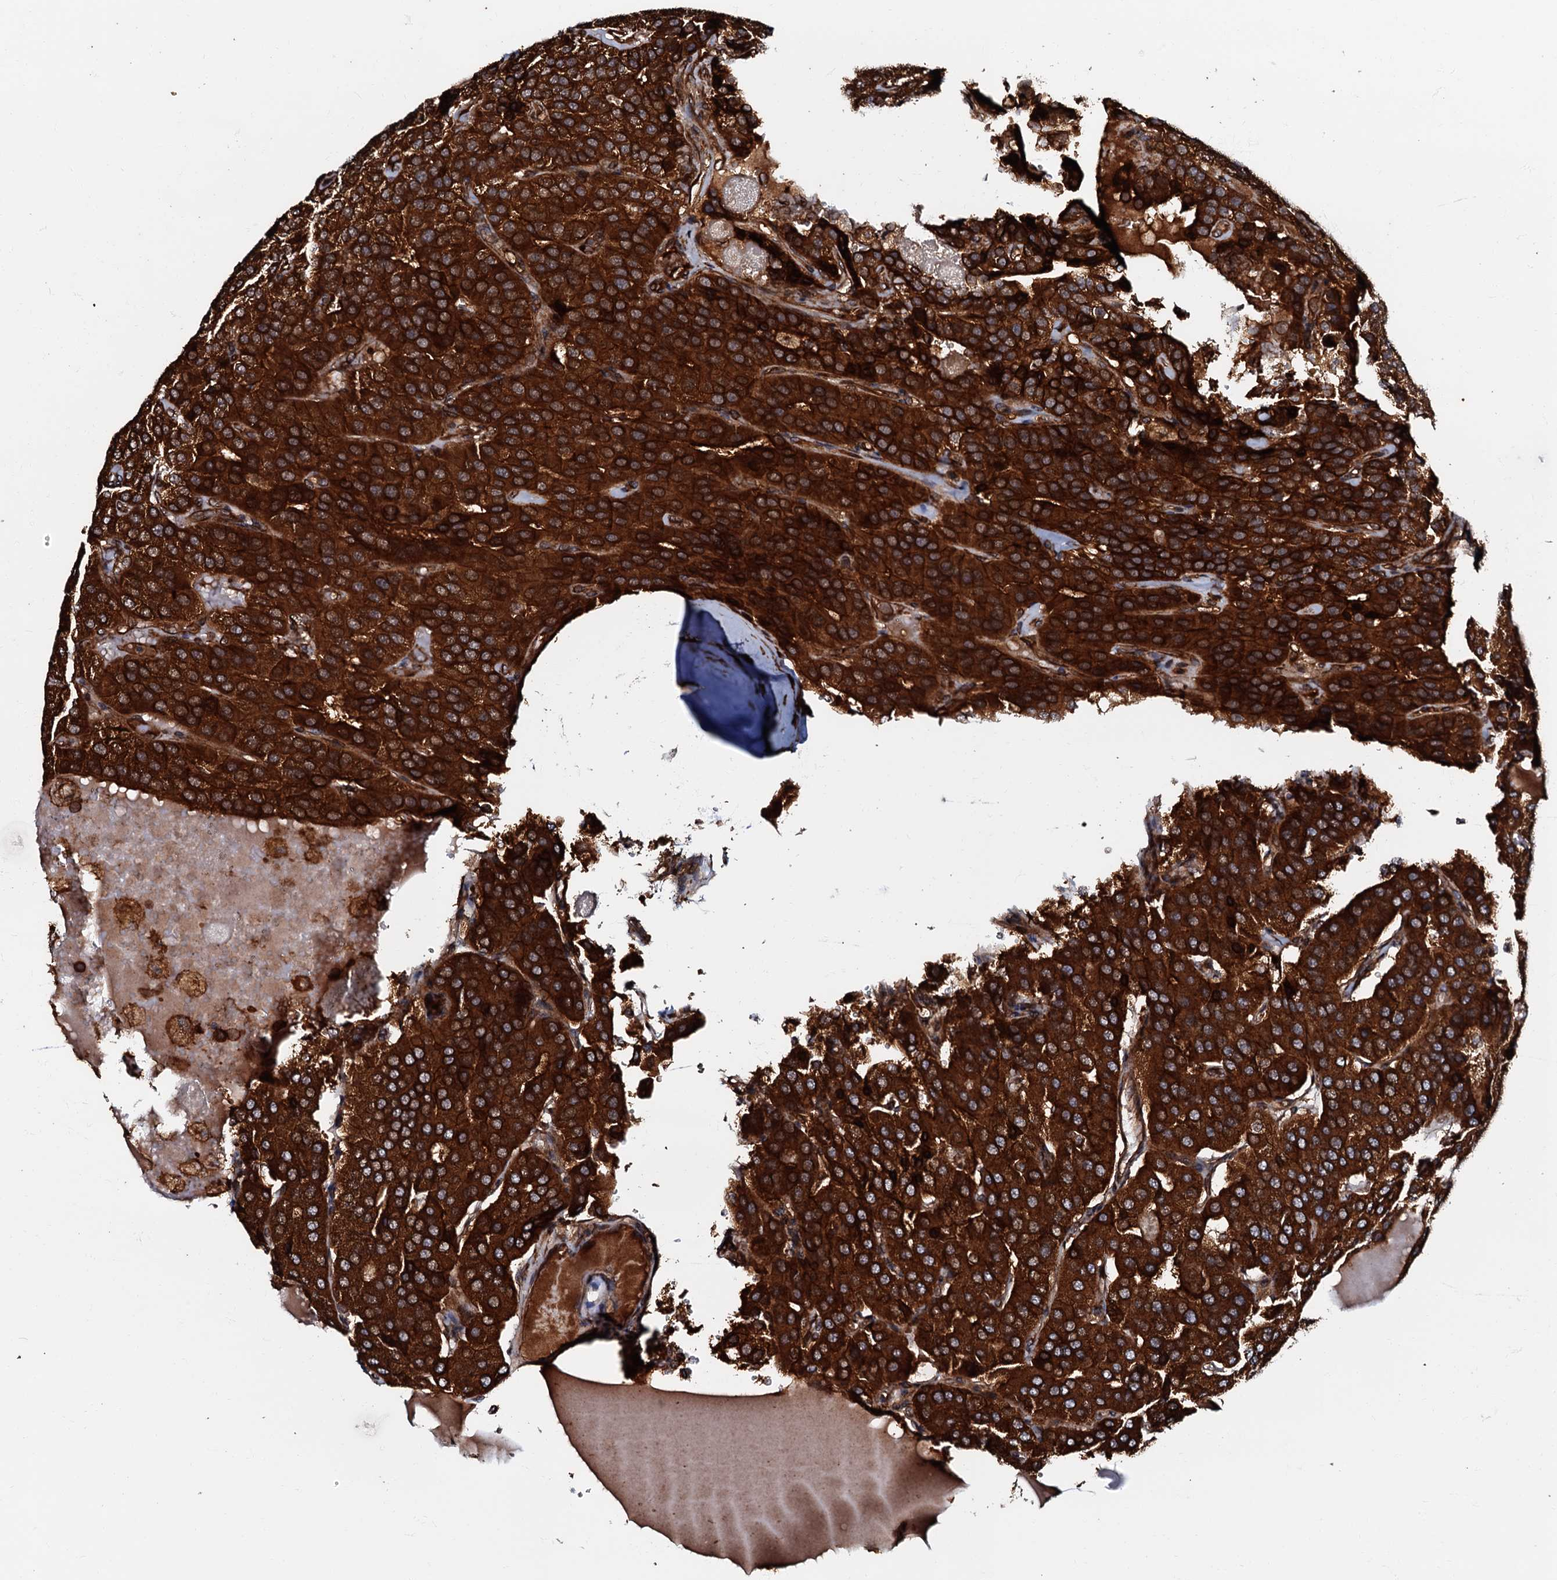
{"staining": {"intensity": "strong", "quantity": ">75%", "location": "cytoplasmic/membranous"}, "tissue": "parathyroid gland", "cell_type": "Glandular cells", "image_type": "normal", "snomed": [{"axis": "morphology", "description": "Normal tissue, NOS"}, {"axis": "morphology", "description": "Adenoma, NOS"}, {"axis": "topography", "description": "Parathyroid gland"}], "caption": "Immunohistochemistry (IHC) image of normal parathyroid gland: human parathyroid gland stained using IHC reveals high levels of strong protein expression localized specifically in the cytoplasmic/membranous of glandular cells, appearing as a cytoplasmic/membranous brown color.", "gene": "BLOC1S6", "patient": {"sex": "female", "age": 86}}